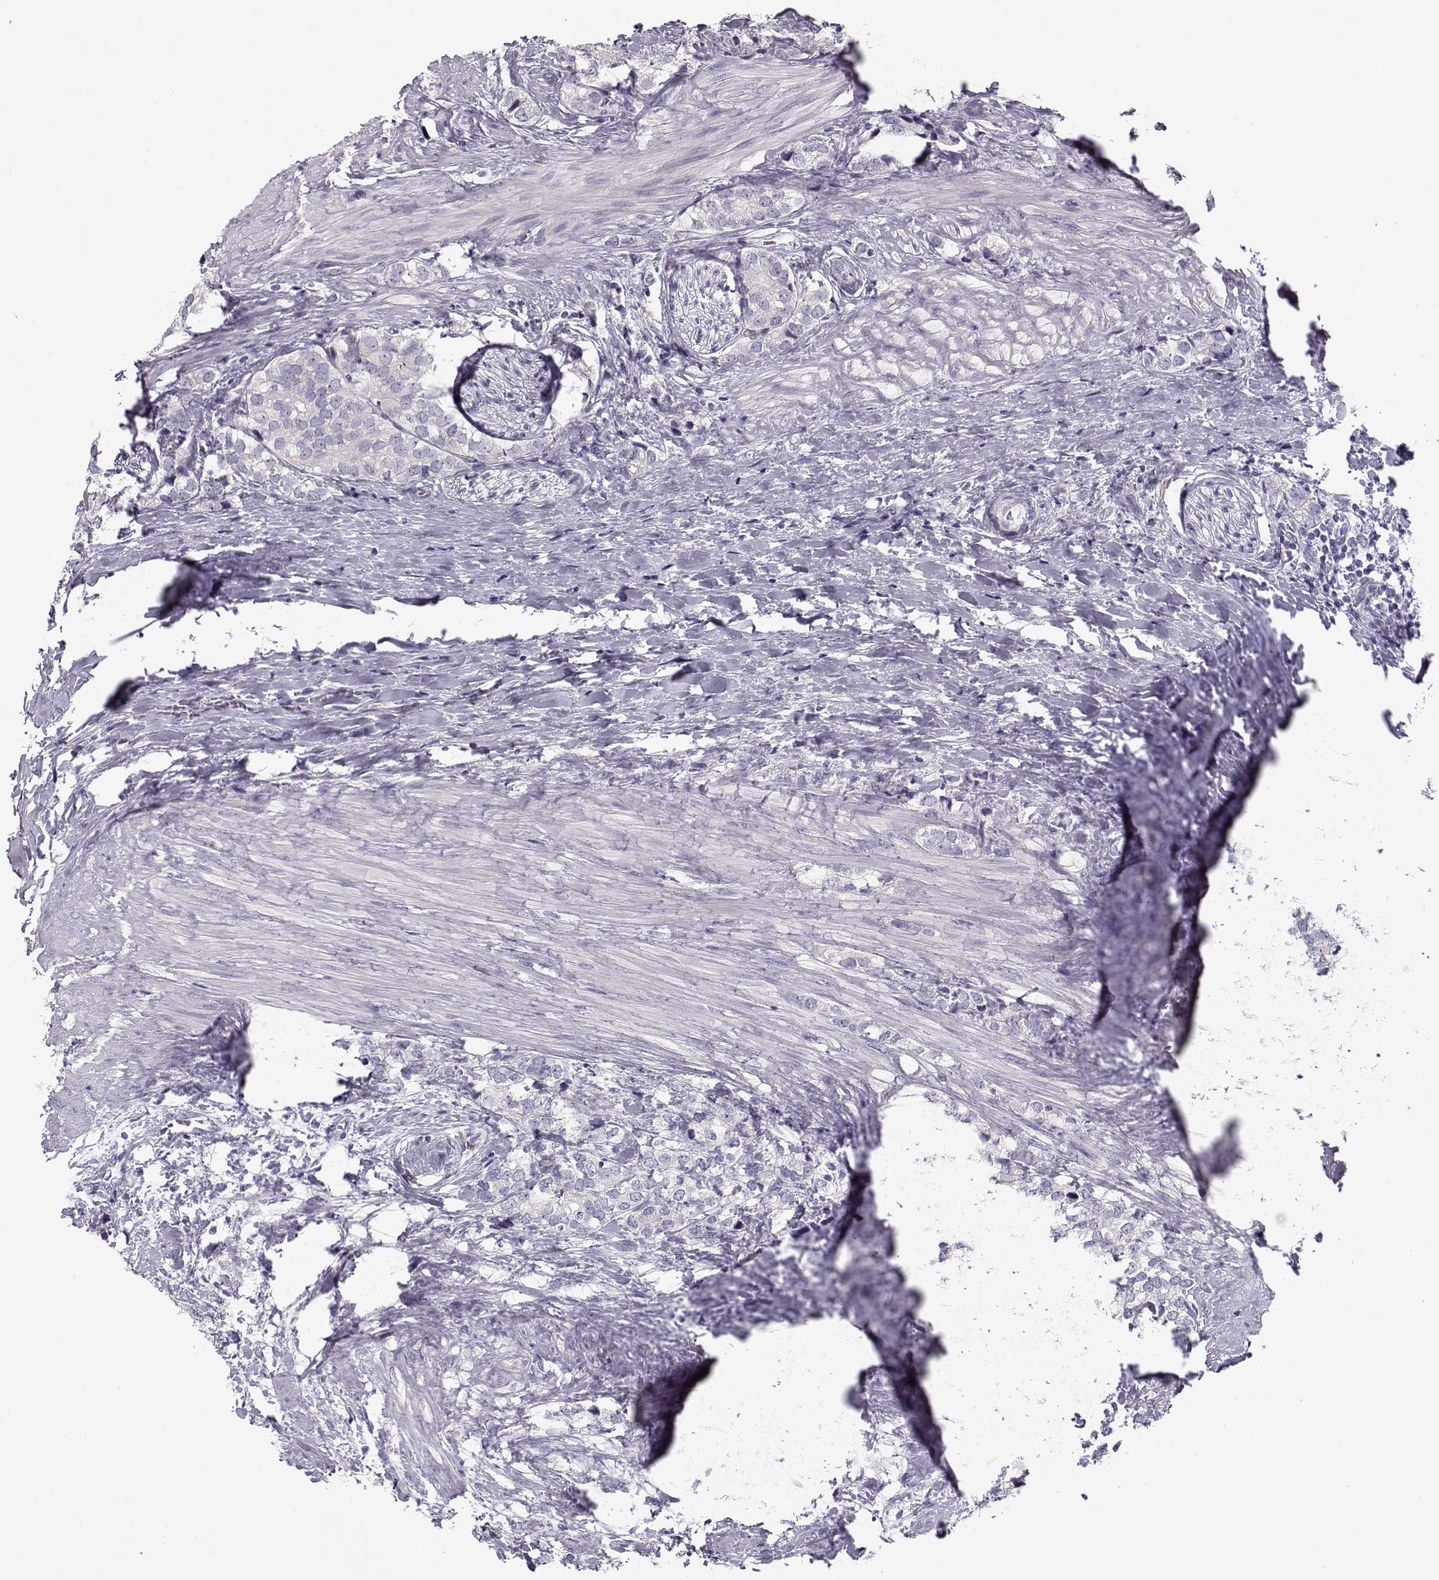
{"staining": {"intensity": "negative", "quantity": "none", "location": "none"}, "tissue": "prostate cancer", "cell_type": "Tumor cells", "image_type": "cancer", "snomed": [{"axis": "morphology", "description": "Adenocarcinoma, NOS"}, {"axis": "topography", "description": "Prostate and seminal vesicle, NOS"}], "caption": "Immunohistochemical staining of human prostate cancer (adenocarcinoma) reveals no significant expression in tumor cells.", "gene": "GRK1", "patient": {"sex": "male", "age": 63}}